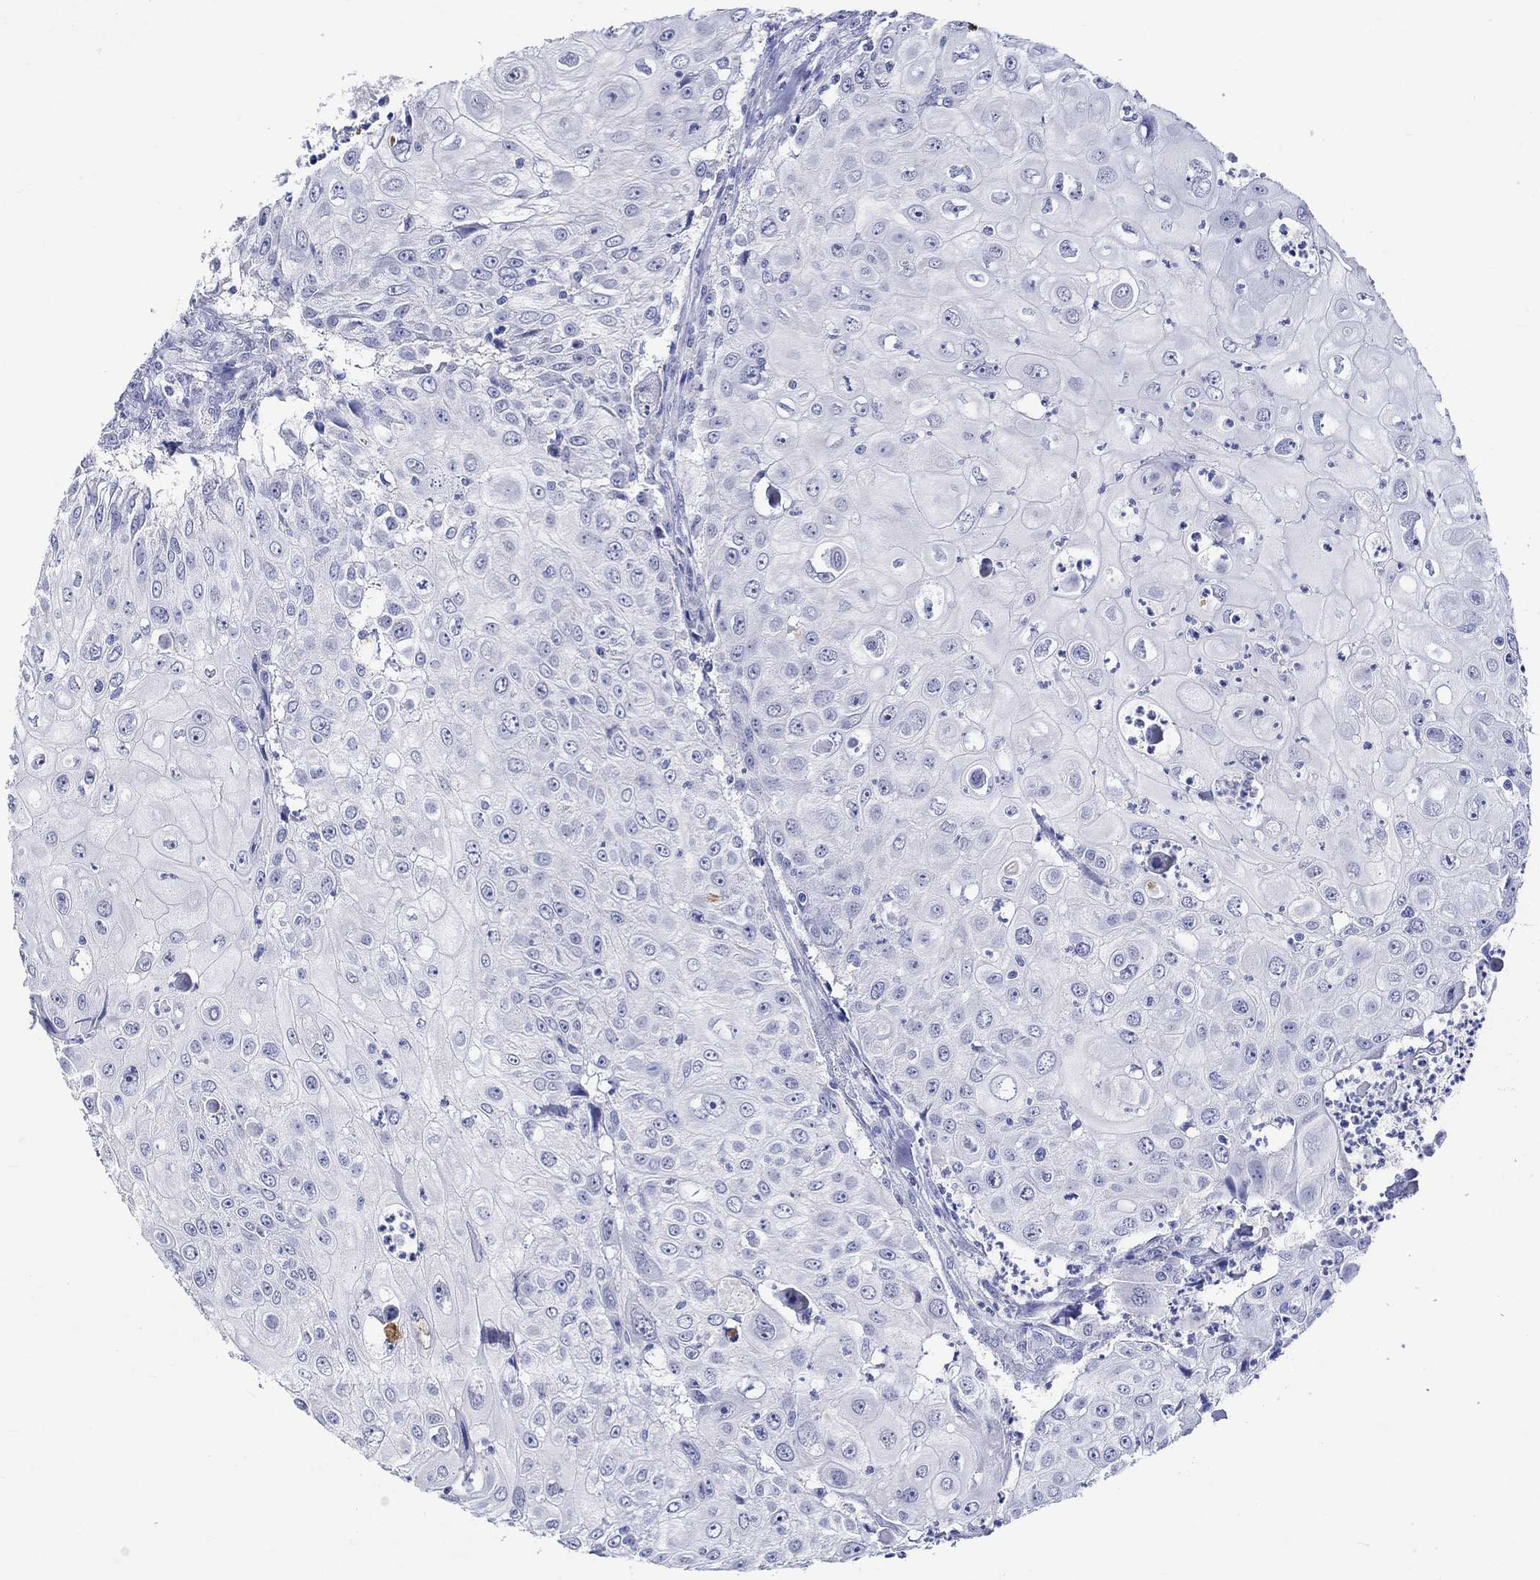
{"staining": {"intensity": "negative", "quantity": "none", "location": "none"}, "tissue": "urothelial cancer", "cell_type": "Tumor cells", "image_type": "cancer", "snomed": [{"axis": "morphology", "description": "Urothelial carcinoma, High grade"}, {"axis": "topography", "description": "Urinary bladder"}], "caption": "Human urothelial cancer stained for a protein using IHC displays no positivity in tumor cells.", "gene": "KLHL35", "patient": {"sex": "female", "age": 79}}